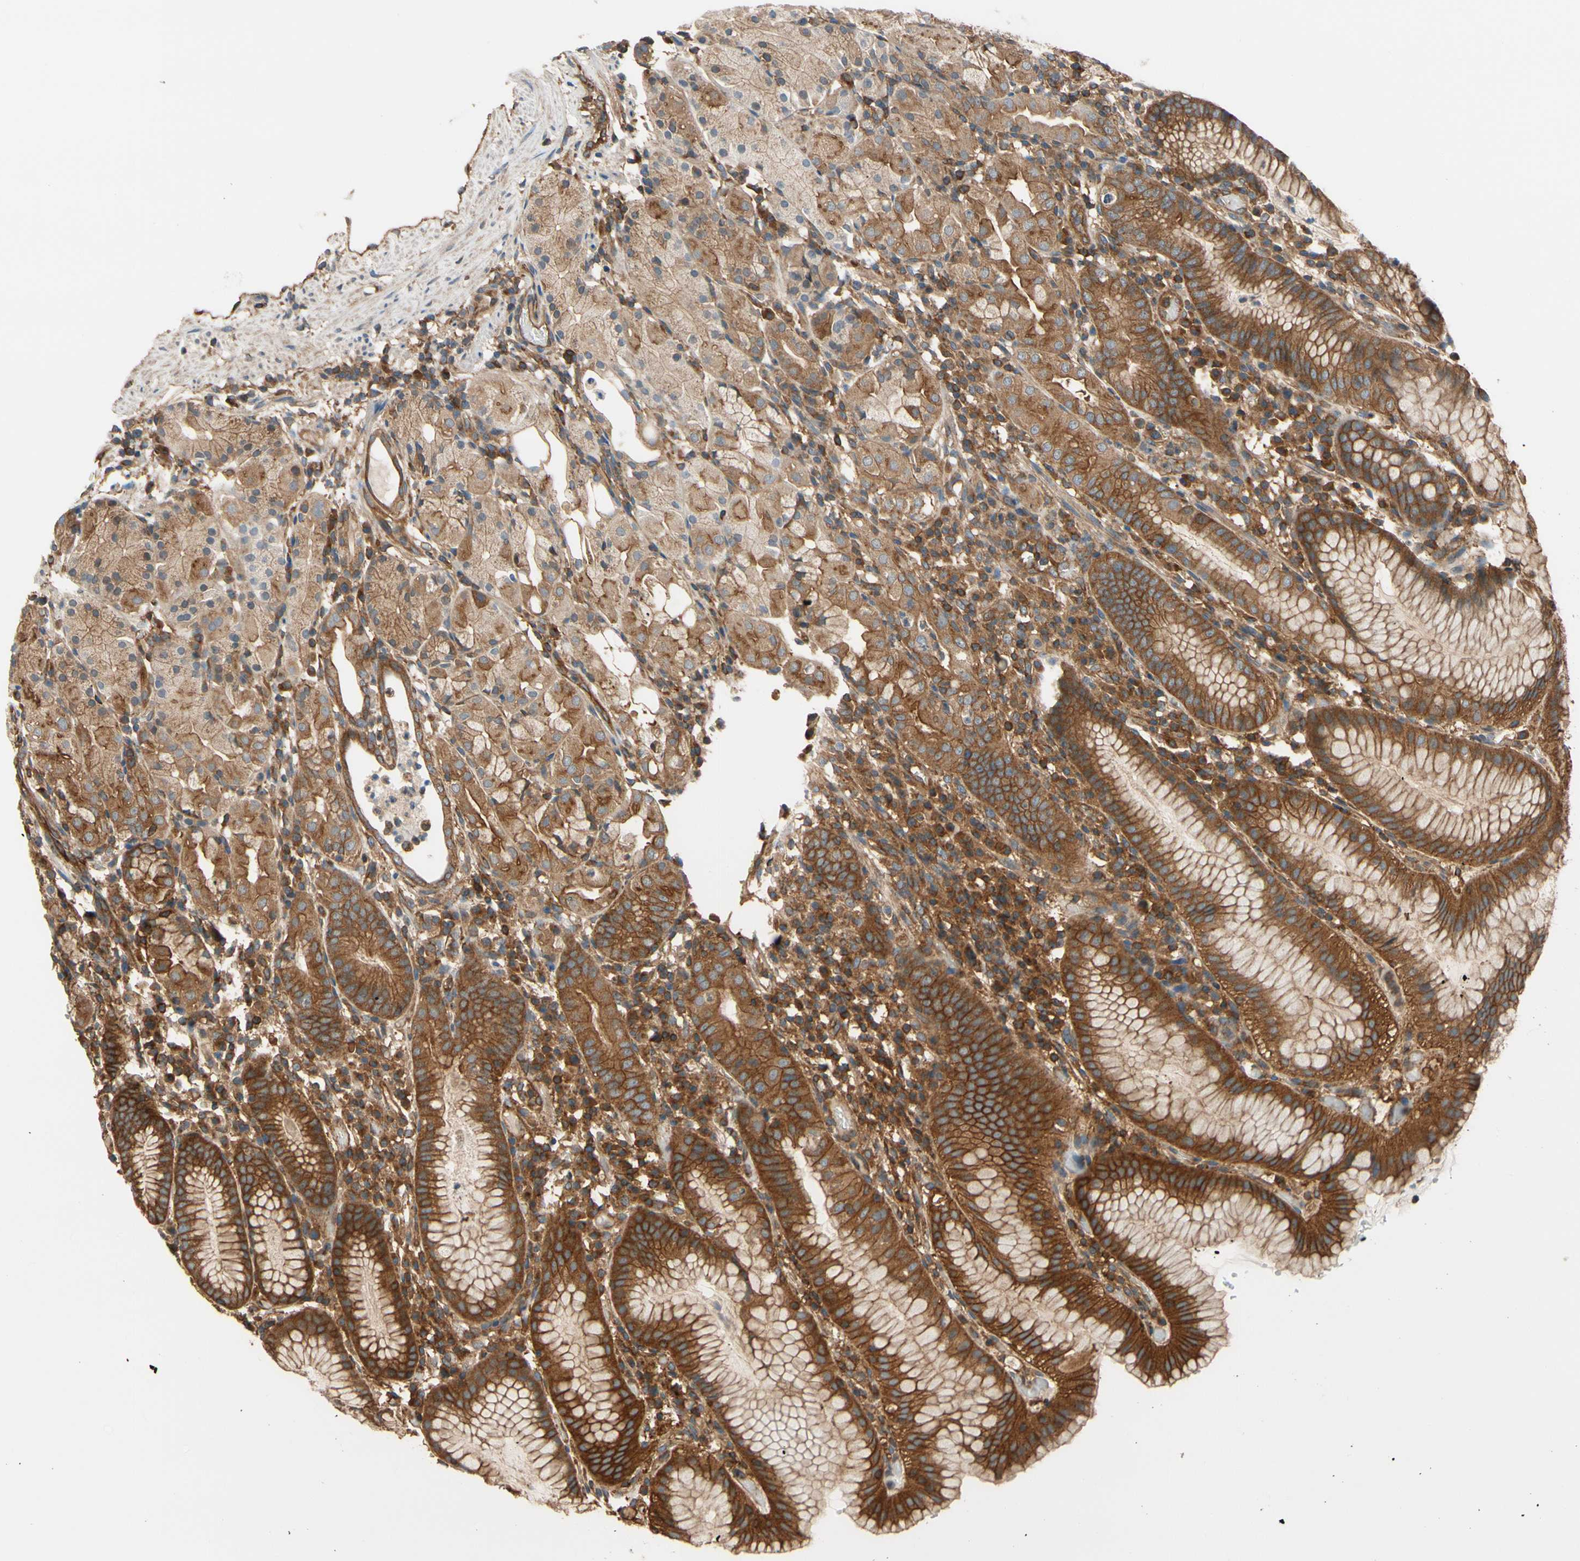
{"staining": {"intensity": "moderate", "quantity": ">75%", "location": "cytoplasmic/membranous"}, "tissue": "stomach", "cell_type": "Glandular cells", "image_type": "normal", "snomed": [{"axis": "morphology", "description": "Normal tissue, NOS"}, {"axis": "topography", "description": "Stomach"}, {"axis": "topography", "description": "Stomach, lower"}], "caption": "The photomicrograph exhibits immunohistochemical staining of unremarkable stomach. There is moderate cytoplasmic/membranous expression is seen in about >75% of glandular cells.", "gene": "EPS15", "patient": {"sex": "female", "age": 75}}